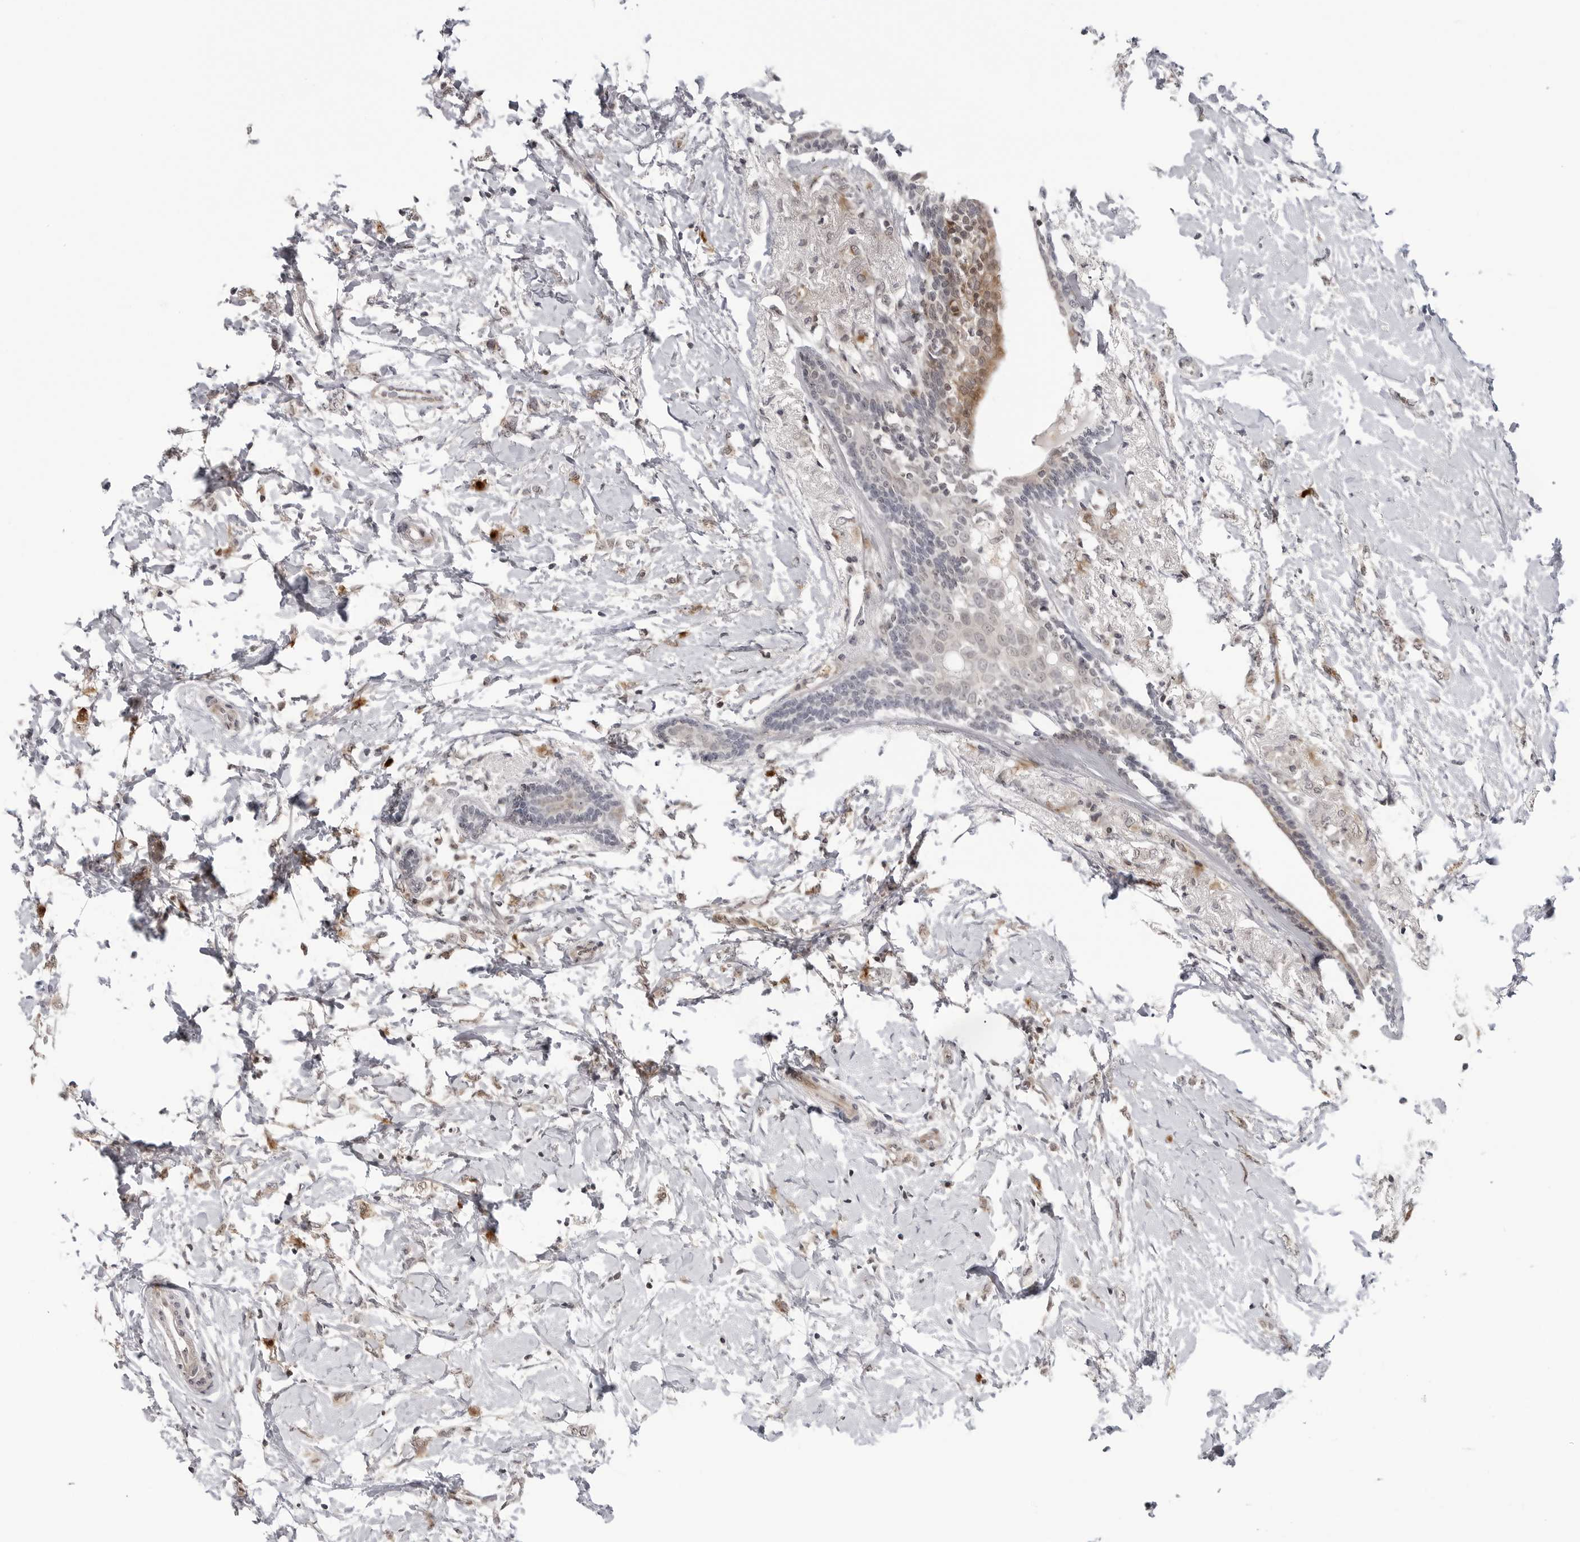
{"staining": {"intensity": "moderate", "quantity": "<25%", "location": "cytoplasmic/membranous"}, "tissue": "breast cancer", "cell_type": "Tumor cells", "image_type": "cancer", "snomed": [{"axis": "morphology", "description": "Normal tissue, NOS"}, {"axis": "morphology", "description": "Lobular carcinoma"}, {"axis": "topography", "description": "Breast"}], "caption": "Immunohistochemical staining of lobular carcinoma (breast) exhibits moderate cytoplasmic/membranous protein expression in approximately <25% of tumor cells.", "gene": "ADAMTS5", "patient": {"sex": "female", "age": 47}}